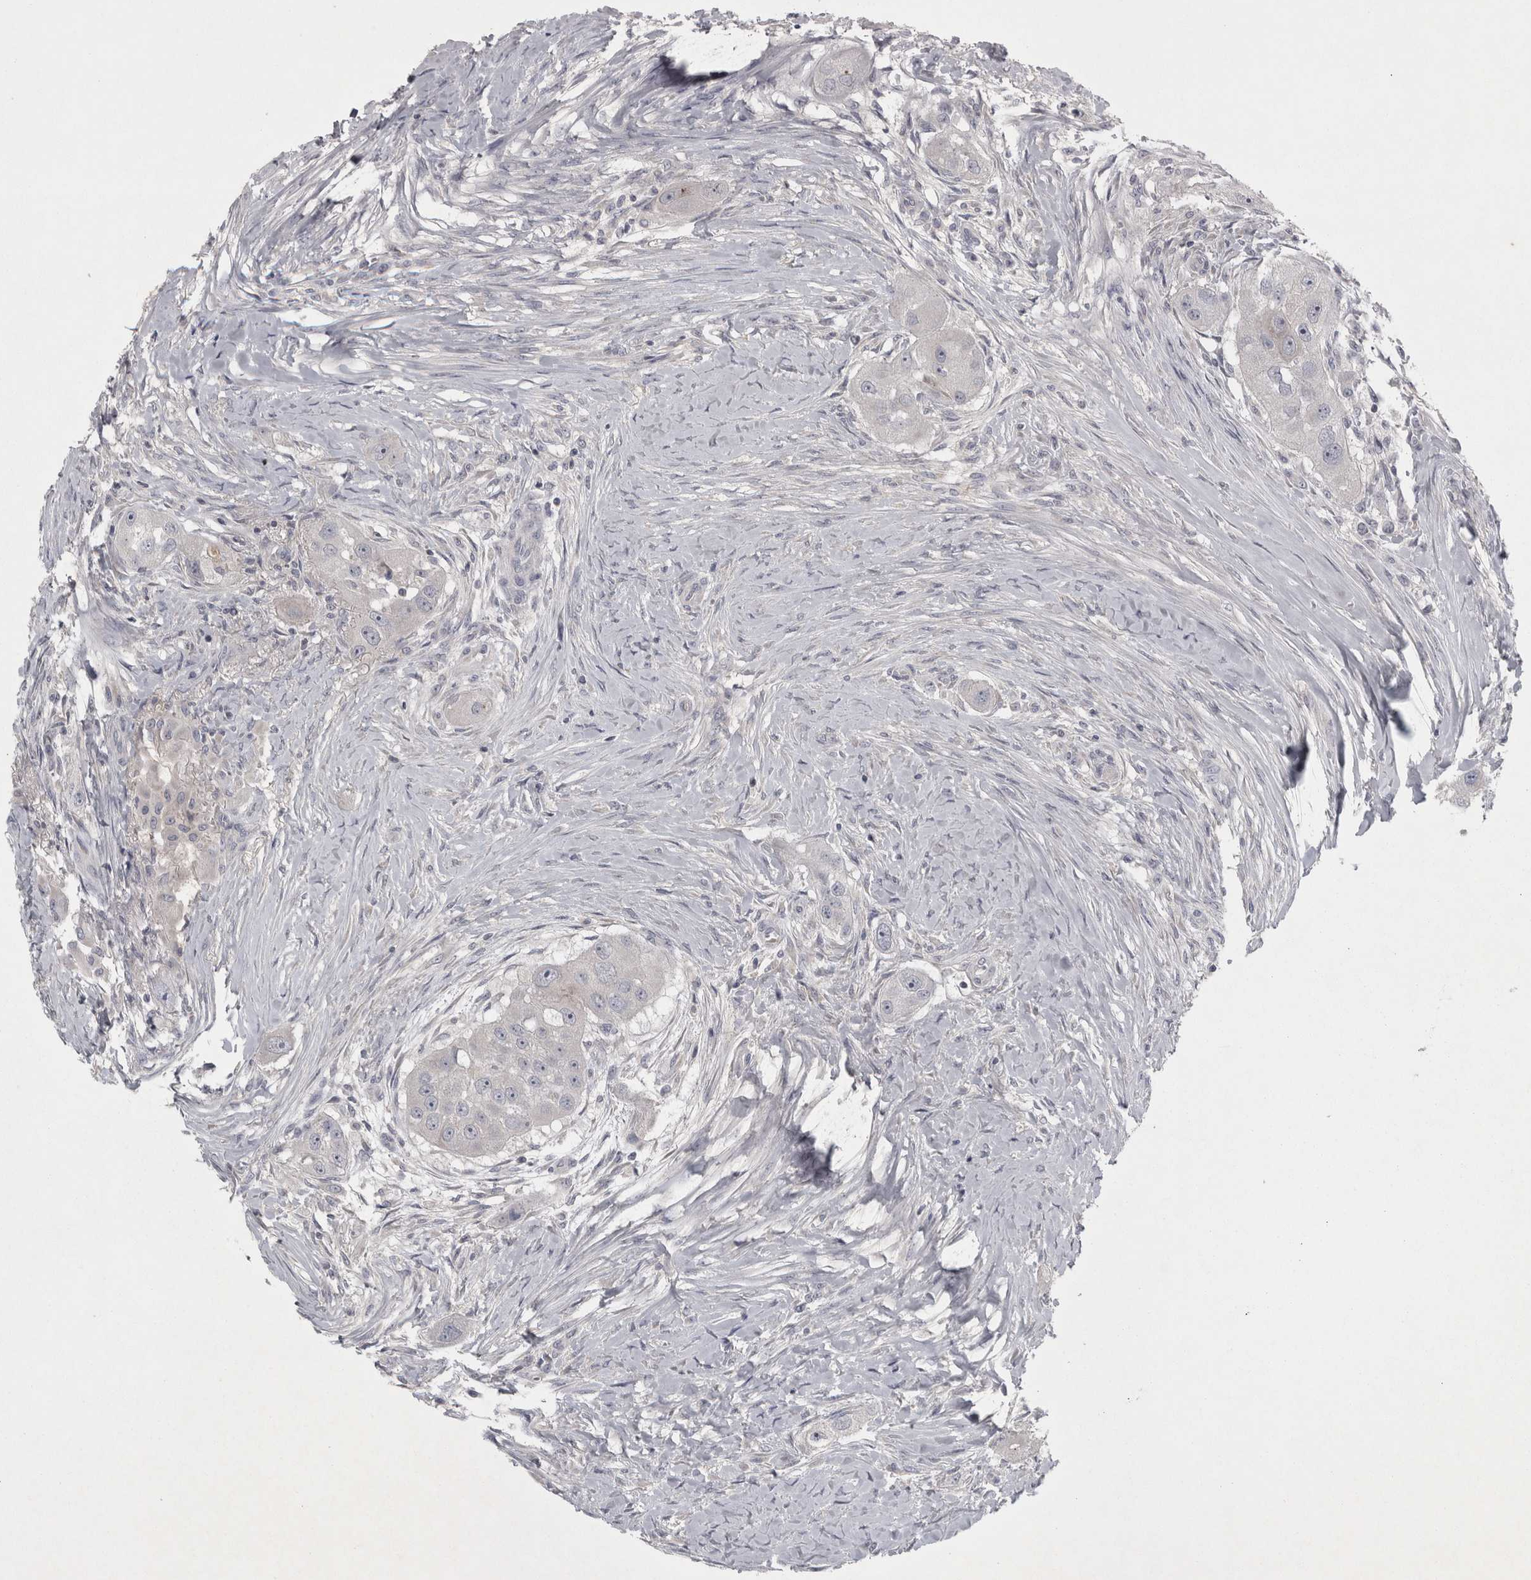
{"staining": {"intensity": "negative", "quantity": "none", "location": "none"}, "tissue": "head and neck cancer", "cell_type": "Tumor cells", "image_type": "cancer", "snomed": [{"axis": "morphology", "description": "Normal tissue, NOS"}, {"axis": "morphology", "description": "Squamous cell carcinoma, NOS"}, {"axis": "topography", "description": "Skeletal muscle"}, {"axis": "topography", "description": "Head-Neck"}], "caption": "A histopathology image of human head and neck cancer (squamous cell carcinoma) is negative for staining in tumor cells. (DAB (3,3'-diaminobenzidine) IHC with hematoxylin counter stain).", "gene": "ENPP7", "patient": {"sex": "male", "age": 51}}